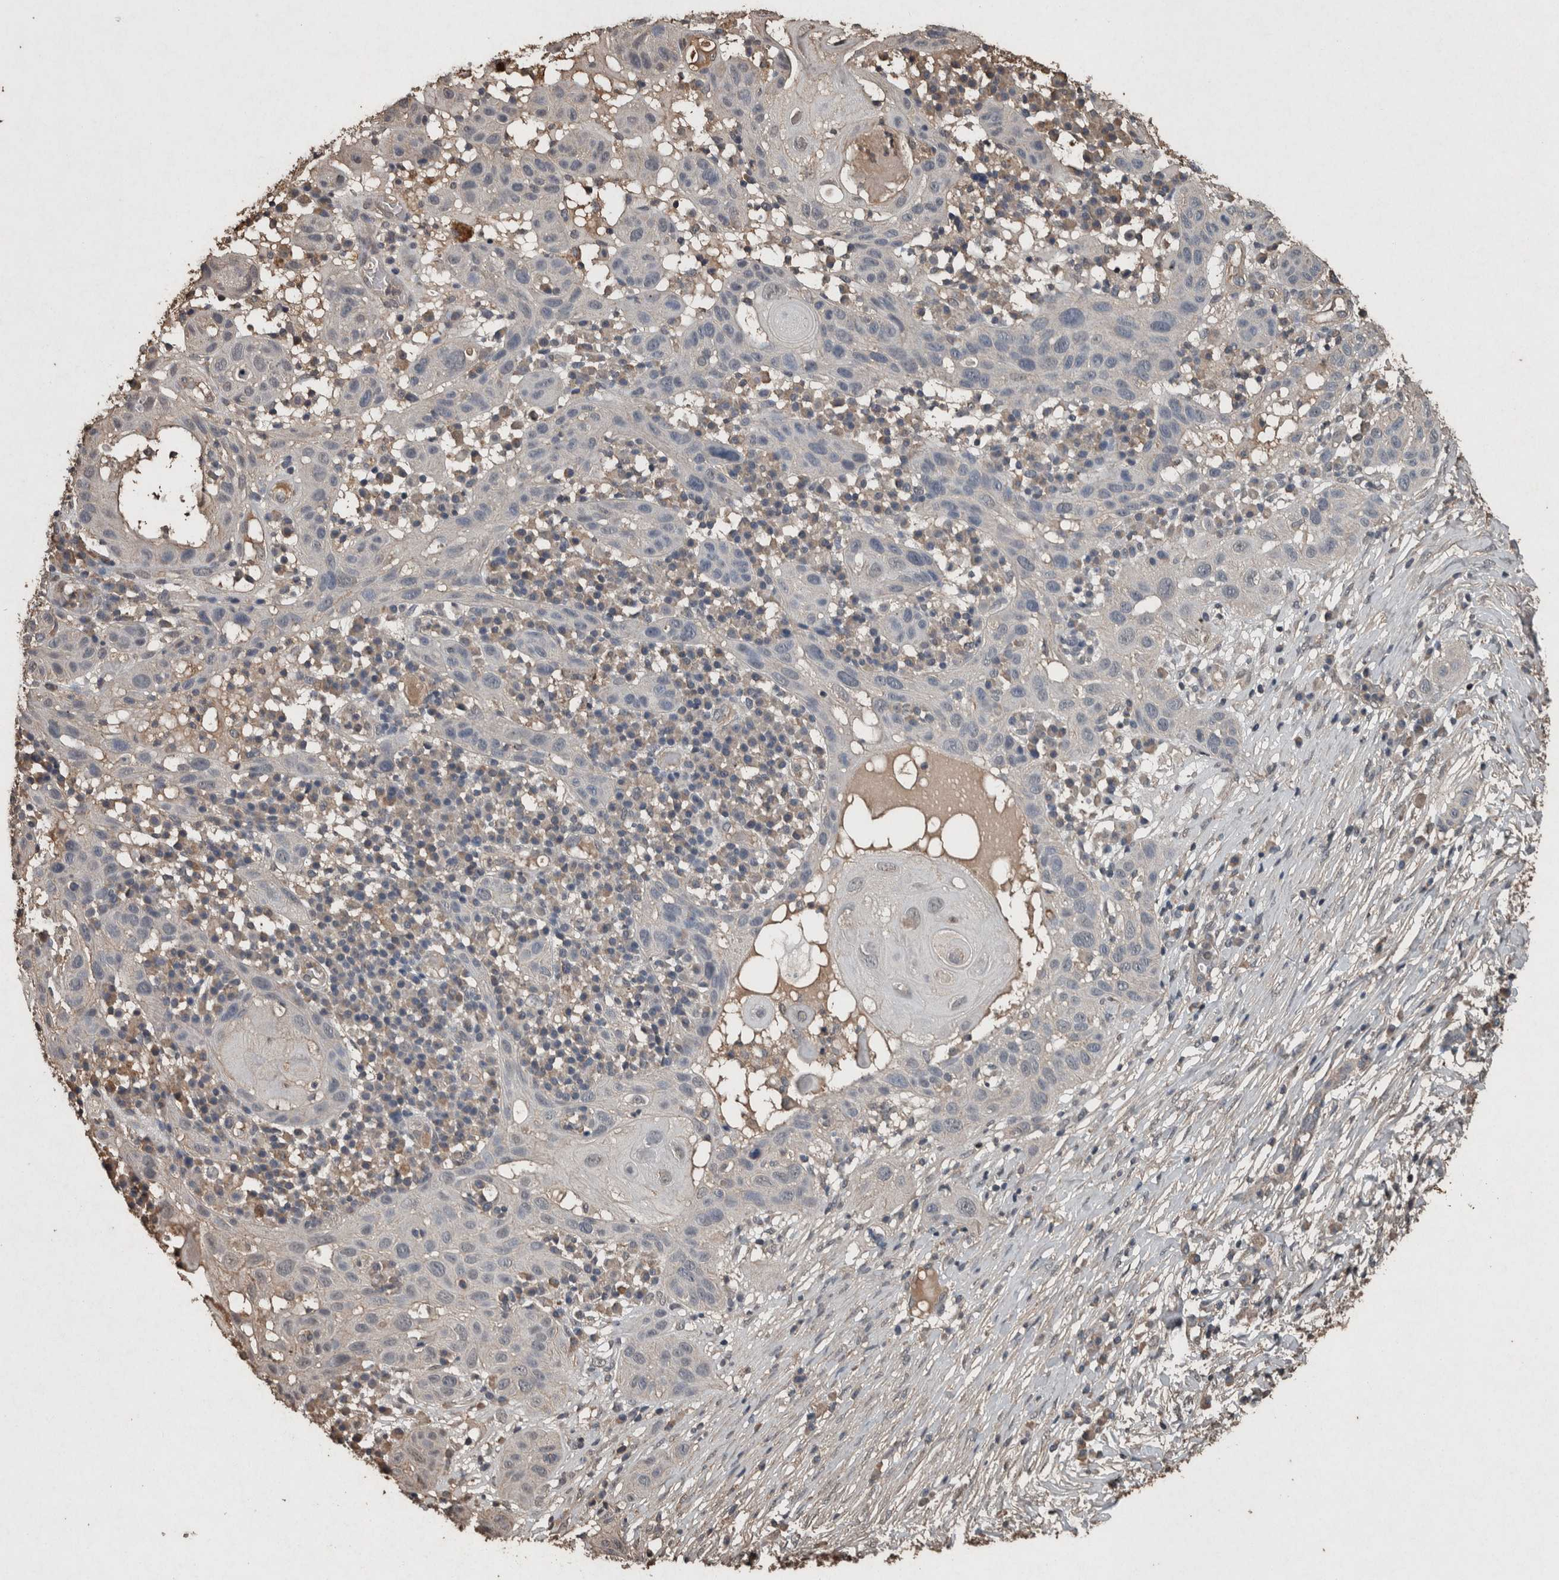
{"staining": {"intensity": "negative", "quantity": "none", "location": "none"}, "tissue": "skin cancer", "cell_type": "Tumor cells", "image_type": "cancer", "snomed": [{"axis": "morphology", "description": "Normal tissue, NOS"}, {"axis": "morphology", "description": "Squamous cell carcinoma, NOS"}, {"axis": "topography", "description": "Skin"}], "caption": "IHC photomicrograph of skin cancer stained for a protein (brown), which demonstrates no expression in tumor cells.", "gene": "FGFRL1", "patient": {"sex": "female", "age": 96}}